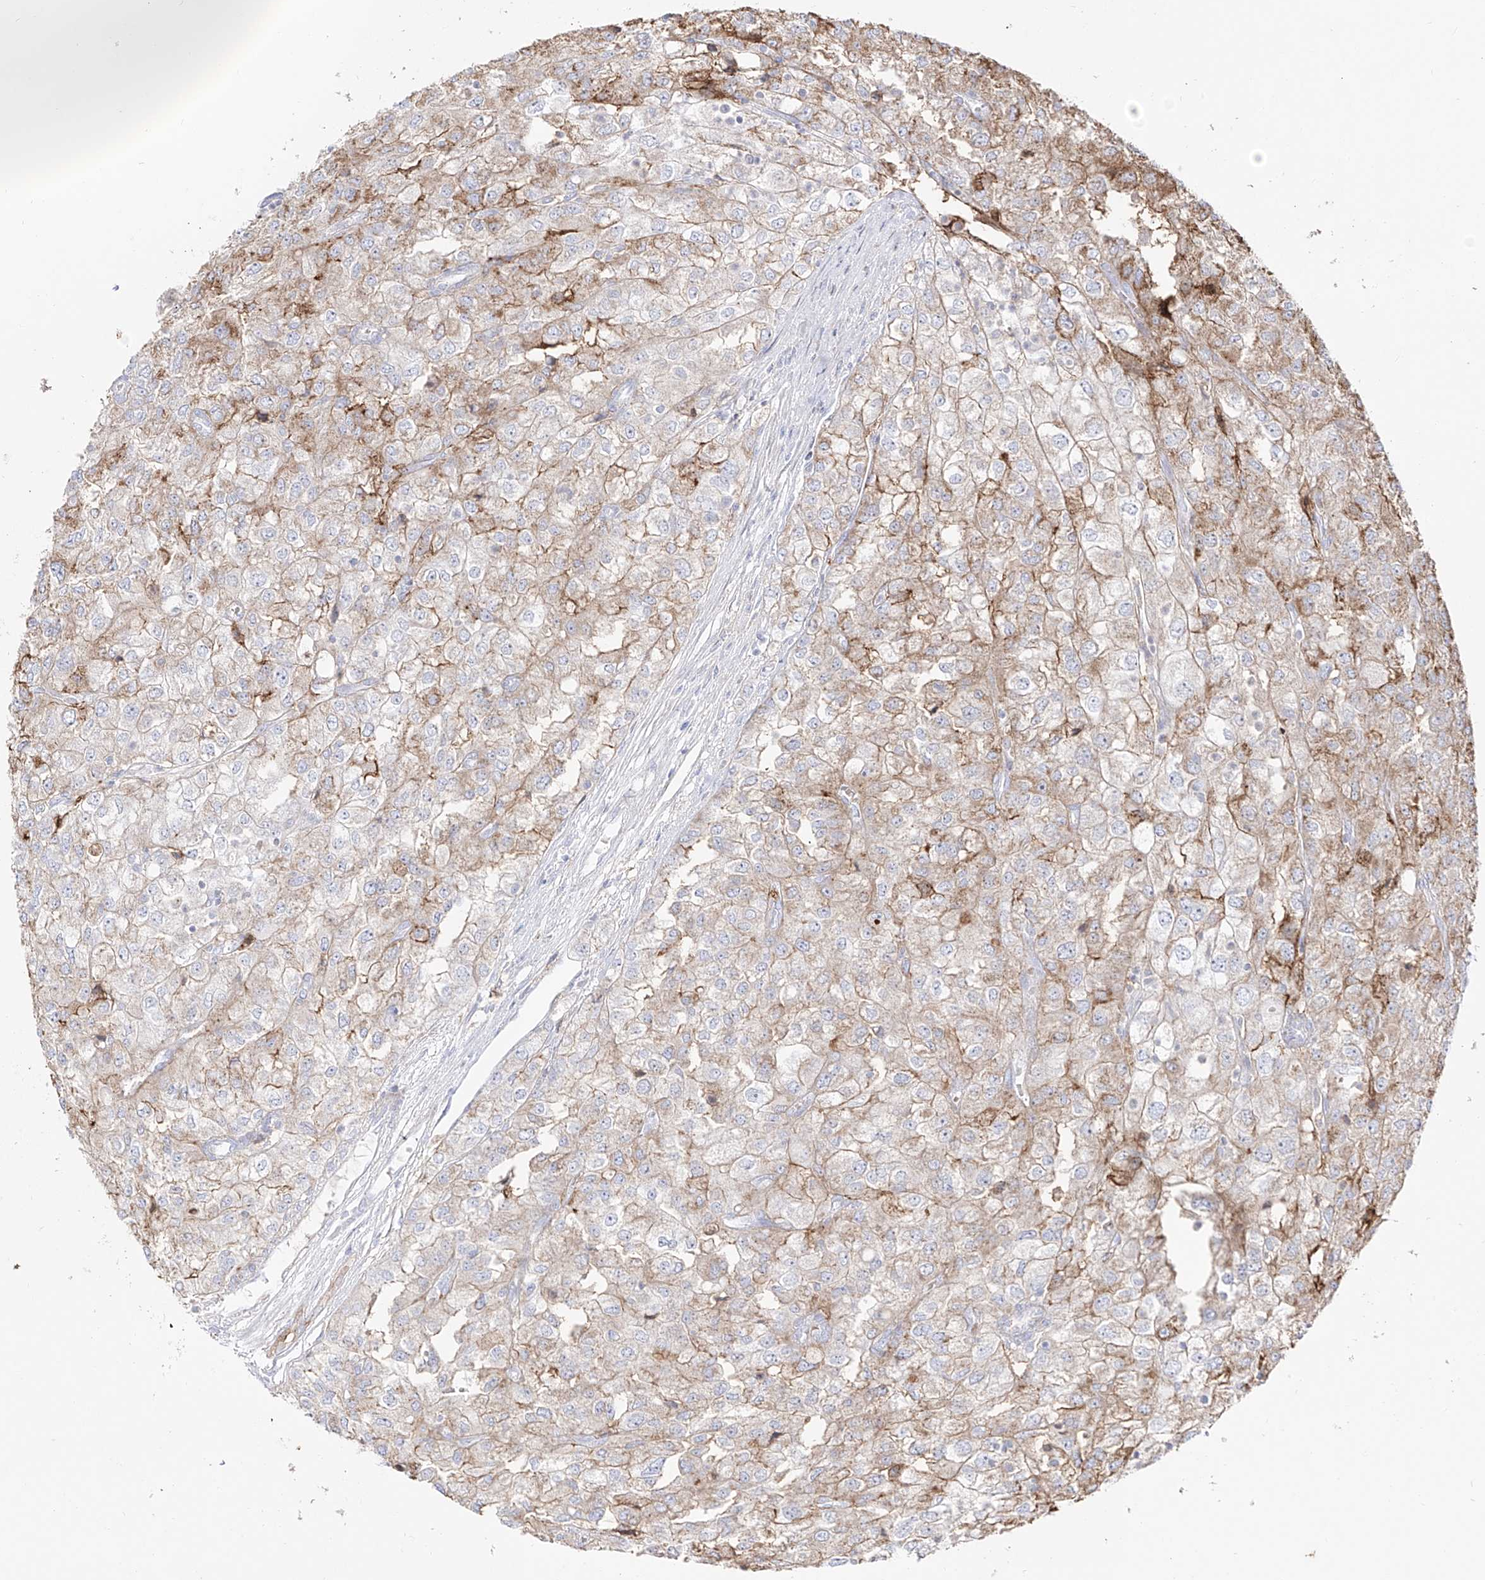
{"staining": {"intensity": "weak", "quantity": "25%-75%", "location": "cytoplasmic/membranous"}, "tissue": "renal cancer", "cell_type": "Tumor cells", "image_type": "cancer", "snomed": [{"axis": "morphology", "description": "Adenocarcinoma, NOS"}, {"axis": "topography", "description": "Kidney"}], "caption": "Immunohistochemical staining of human renal cancer displays weak cytoplasmic/membranous protein staining in about 25%-75% of tumor cells.", "gene": "ZGRF1", "patient": {"sex": "female", "age": 54}}